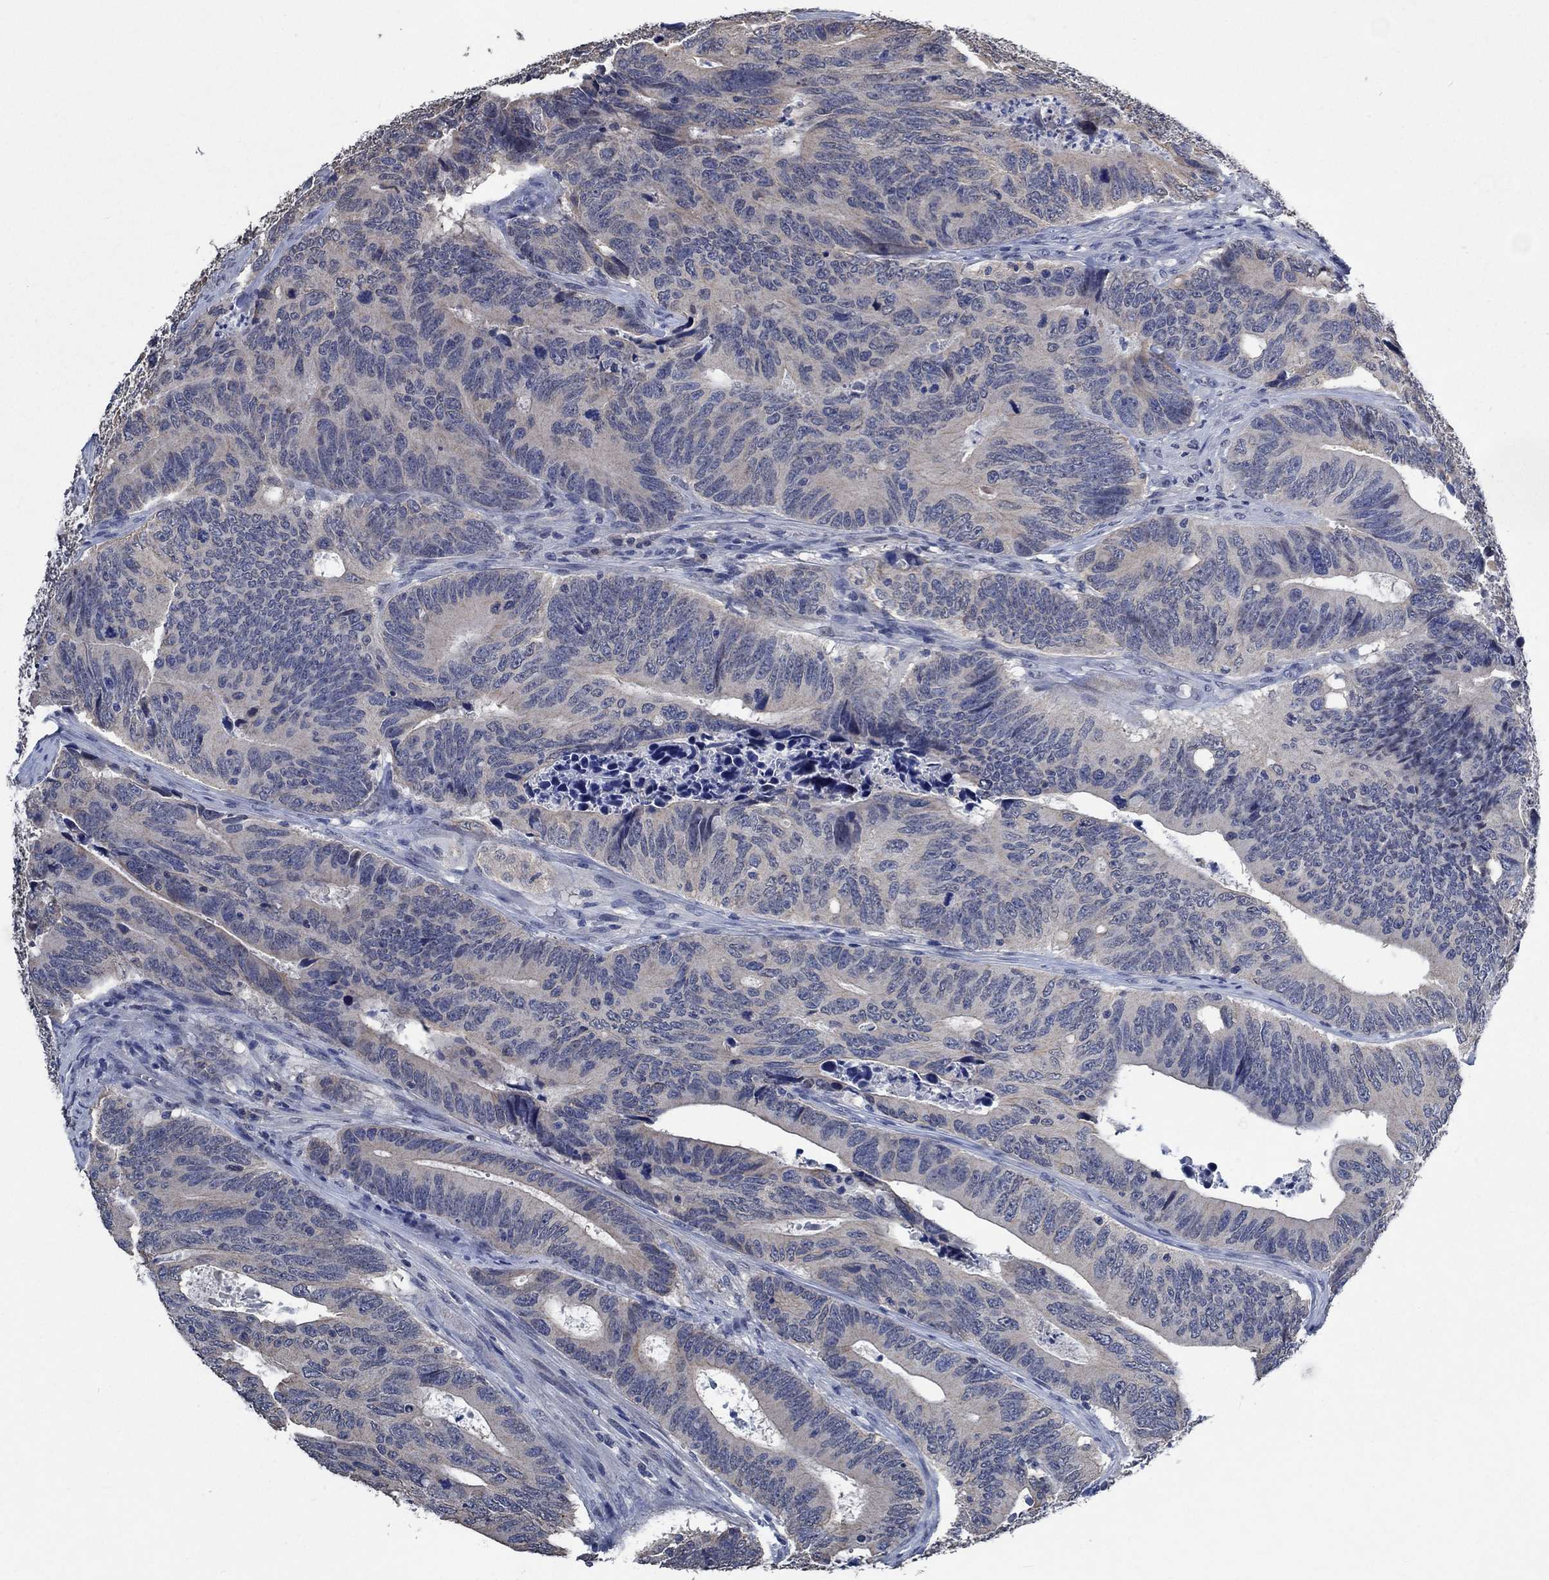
{"staining": {"intensity": "negative", "quantity": "none", "location": "none"}, "tissue": "colorectal cancer", "cell_type": "Tumor cells", "image_type": "cancer", "snomed": [{"axis": "morphology", "description": "Adenocarcinoma, NOS"}, {"axis": "topography", "description": "Colon"}], "caption": "Human adenocarcinoma (colorectal) stained for a protein using IHC displays no positivity in tumor cells.", "gene": "OBSCN", "patient": {"sex": "female", "age": 90}}